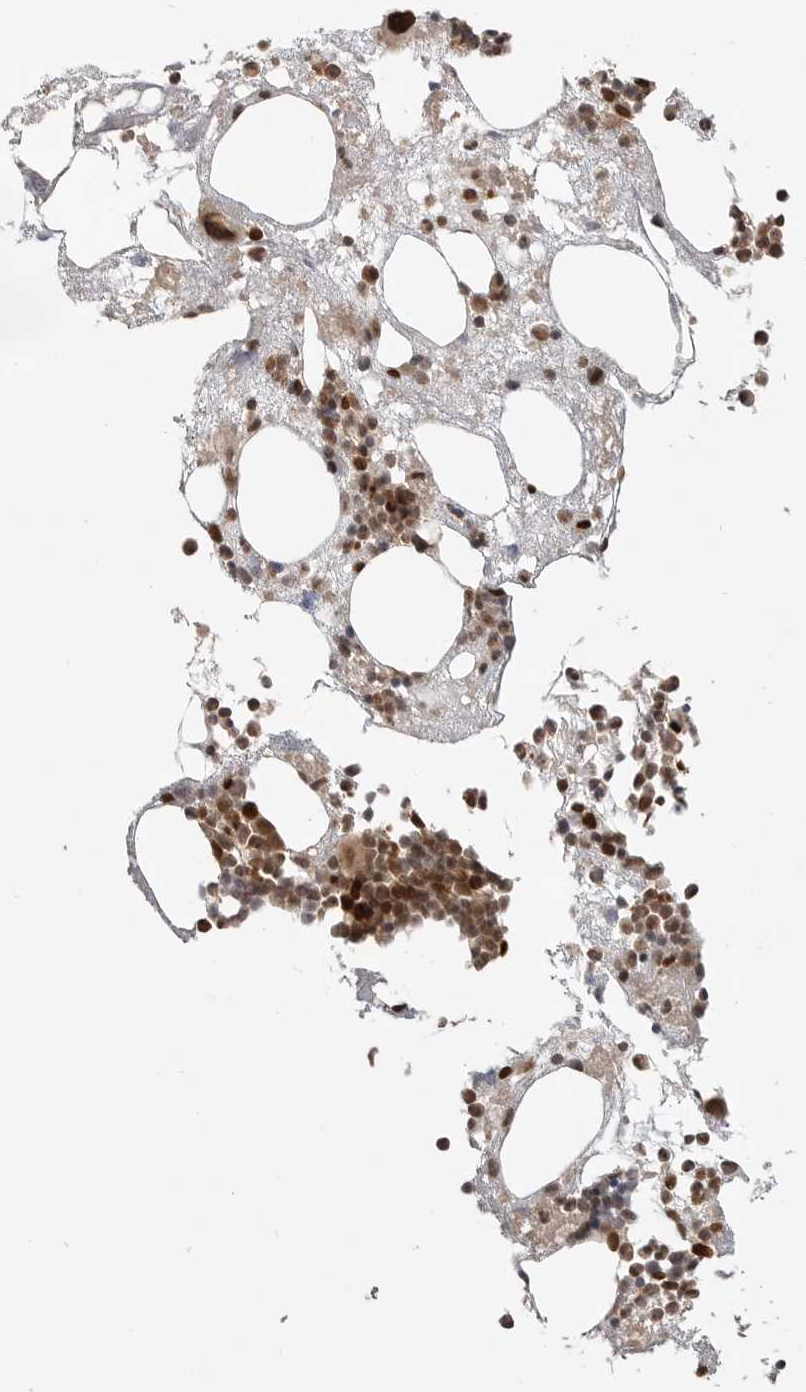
{"staining": {"intensity": "moderate", "quantity": "25%-75%", "location": "nuclear"}, "tissue": "bone marrow", "cell_type": "Hematopoietic cells", "image_type": "normal", "snomed": [{"axis": "morphology", "description": "Normal tissue, NOS"}, {"axis": "morphology", "description": "Inflammation, NOS"}, {"axis": "topography", "description": "Bone marrow"}], "caption": "The immunohistochemical stain shows moderate nuclear staining in hematopoietic cells of normal bone marrow.", "gene": "ALKAL1", "patient": {"sex": "female", "age": 81}}